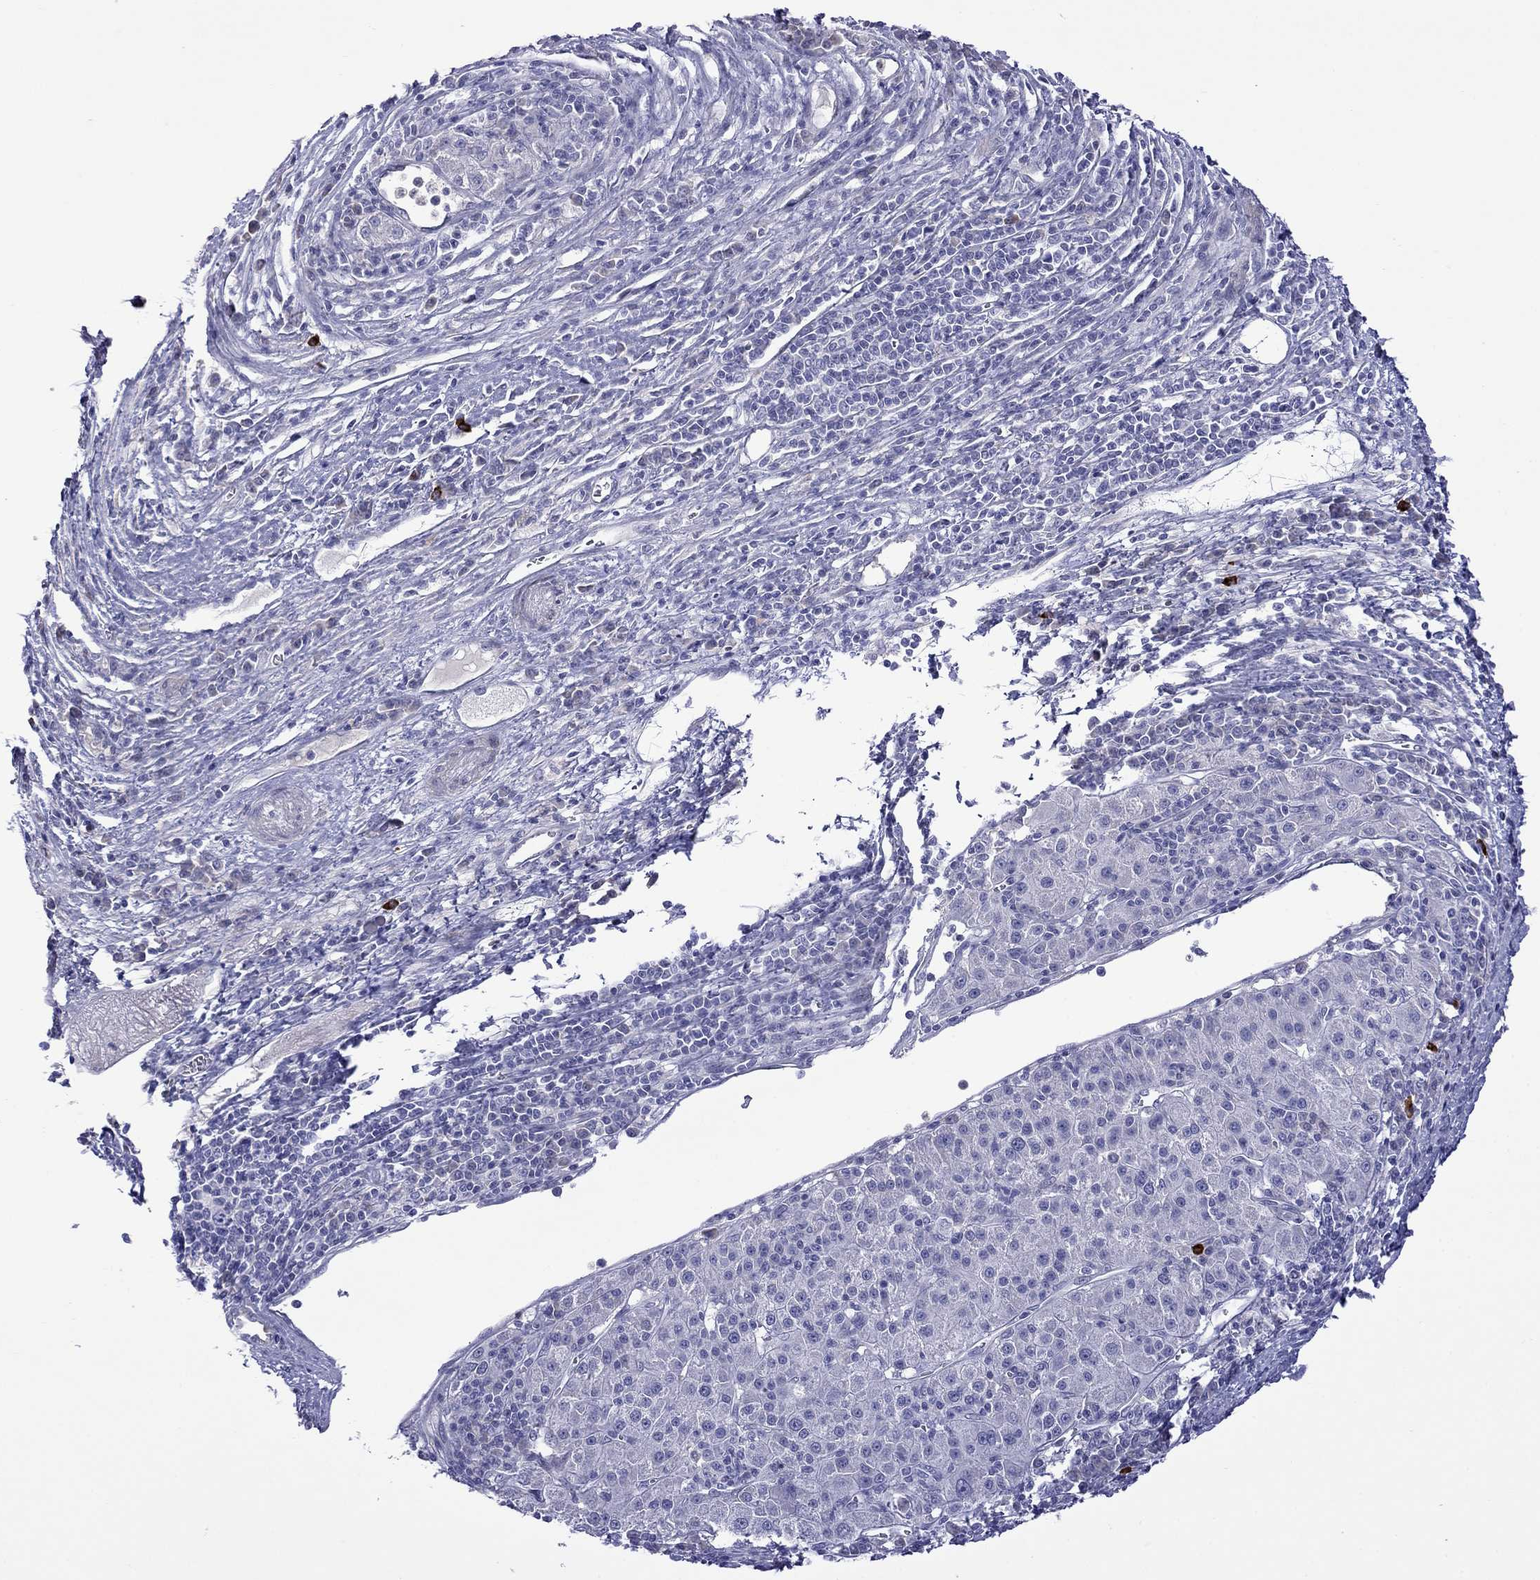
{"staining": {"intensity": "negative", "quantity": "none", "location": "none"}, "tissue": "liver cancer", "cell_type": "Tumor cells", "image_type": "cancer", "snomed": [{"axis": "morphology", "description": "Carcinoma, Hepatocellular, NOS"}, {"axis": "topography", "description": "Liver"}], "caption": "Immunohistochemistry of liver hepatocellular carcinoma exhibits no expression in tumor cells.", "gene": "STAR", "patient": {"sex": "female", "age": 60}}